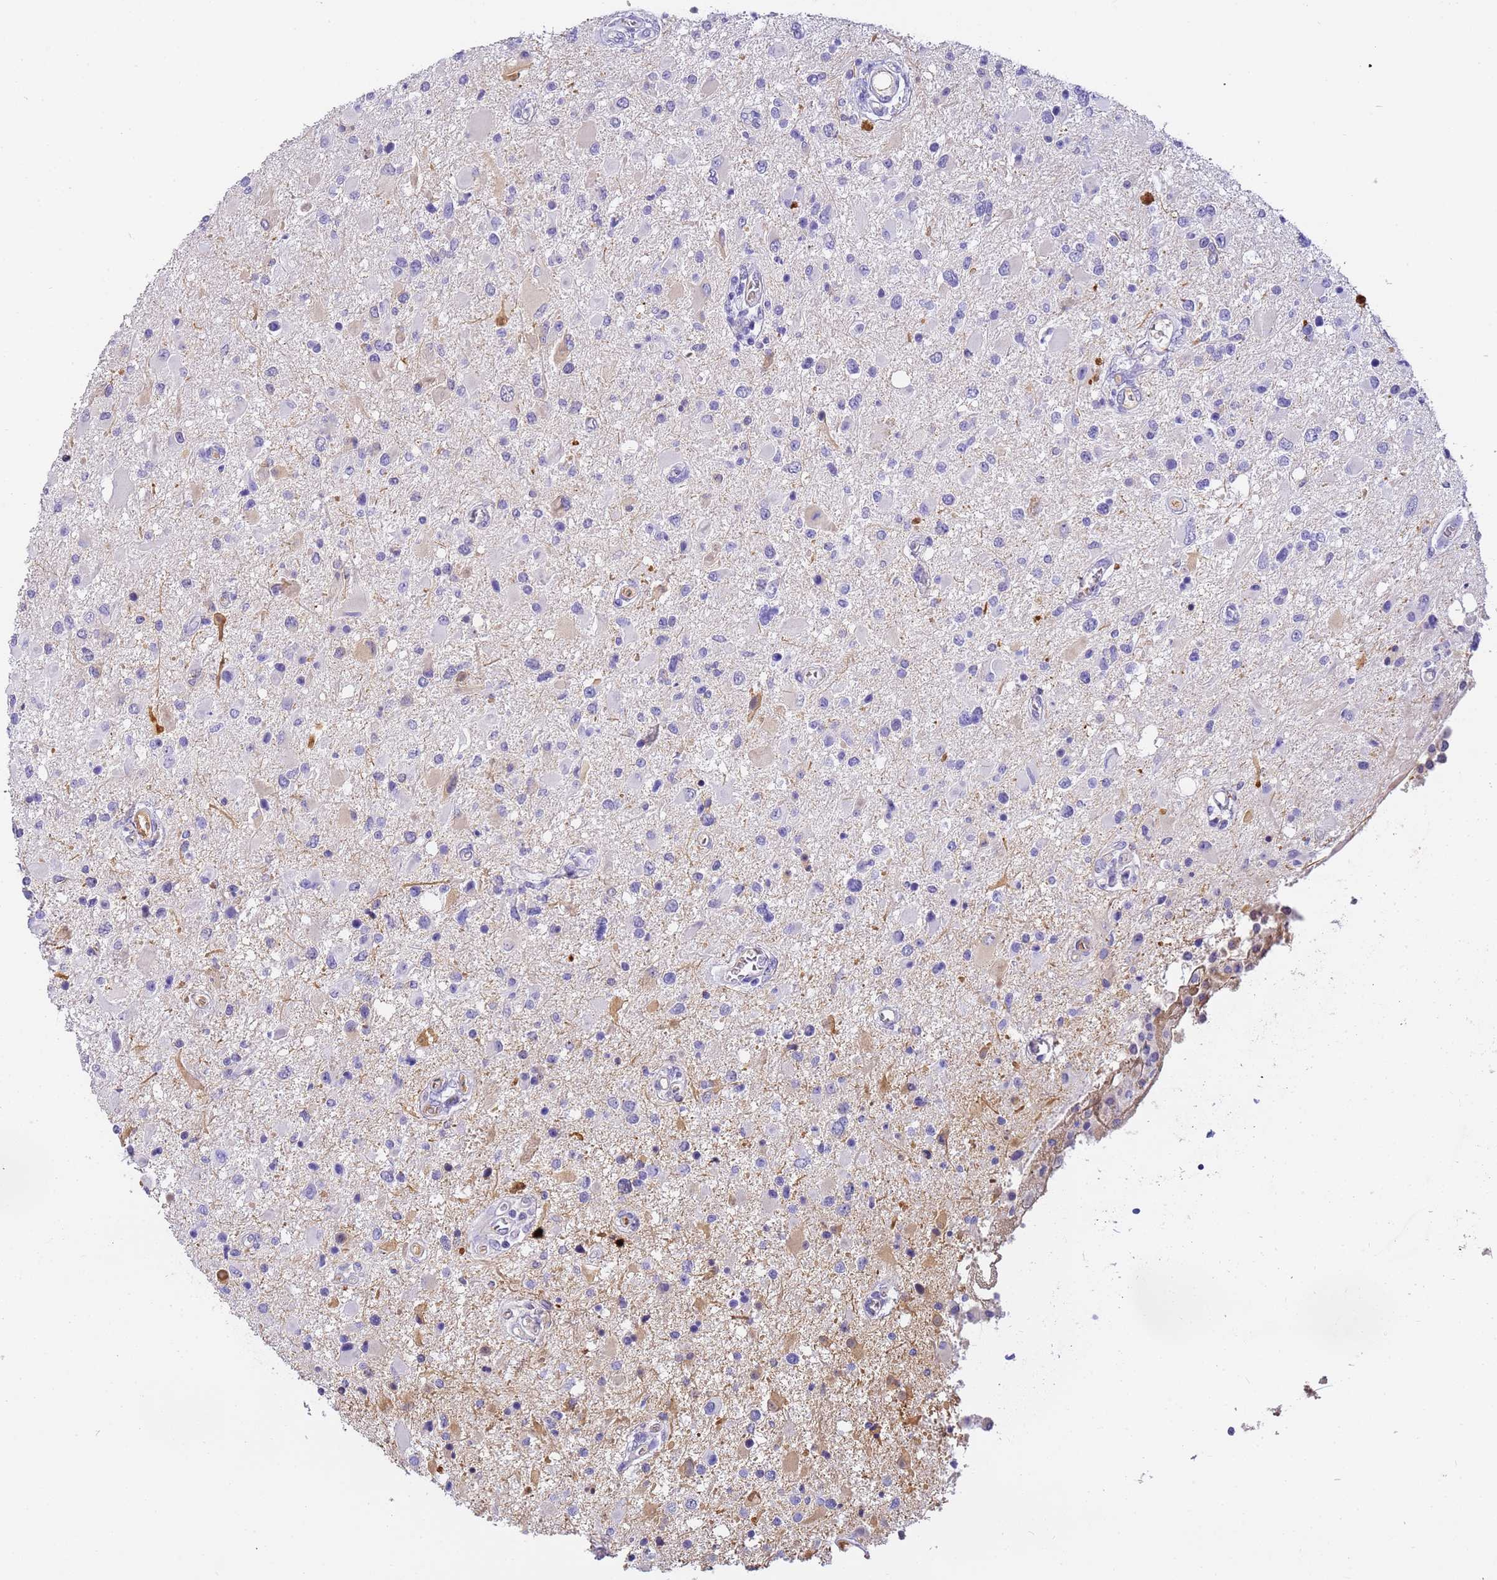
{"staining": {"intensity": "weak", "quantity": "<25%", "location": "cytoplasmic/membranous"}, "tissue": "glioma", "cell_type": "Tumor cells", "image_type": "cancer", "snomed": [{"axis": "morphology", "description": "Glioma, malignant, High grade"}, {"axis": "topography", "description": "Brain"}], "caption": "The micrograph demonstrates no significant positivity in tumor cells of malignant glioma (high-grade). (DAB IHC visualized using brightfield microscopy, high magnification).", "gene": "CFHR2", "patient": {"sex": "male", "age": 53}}